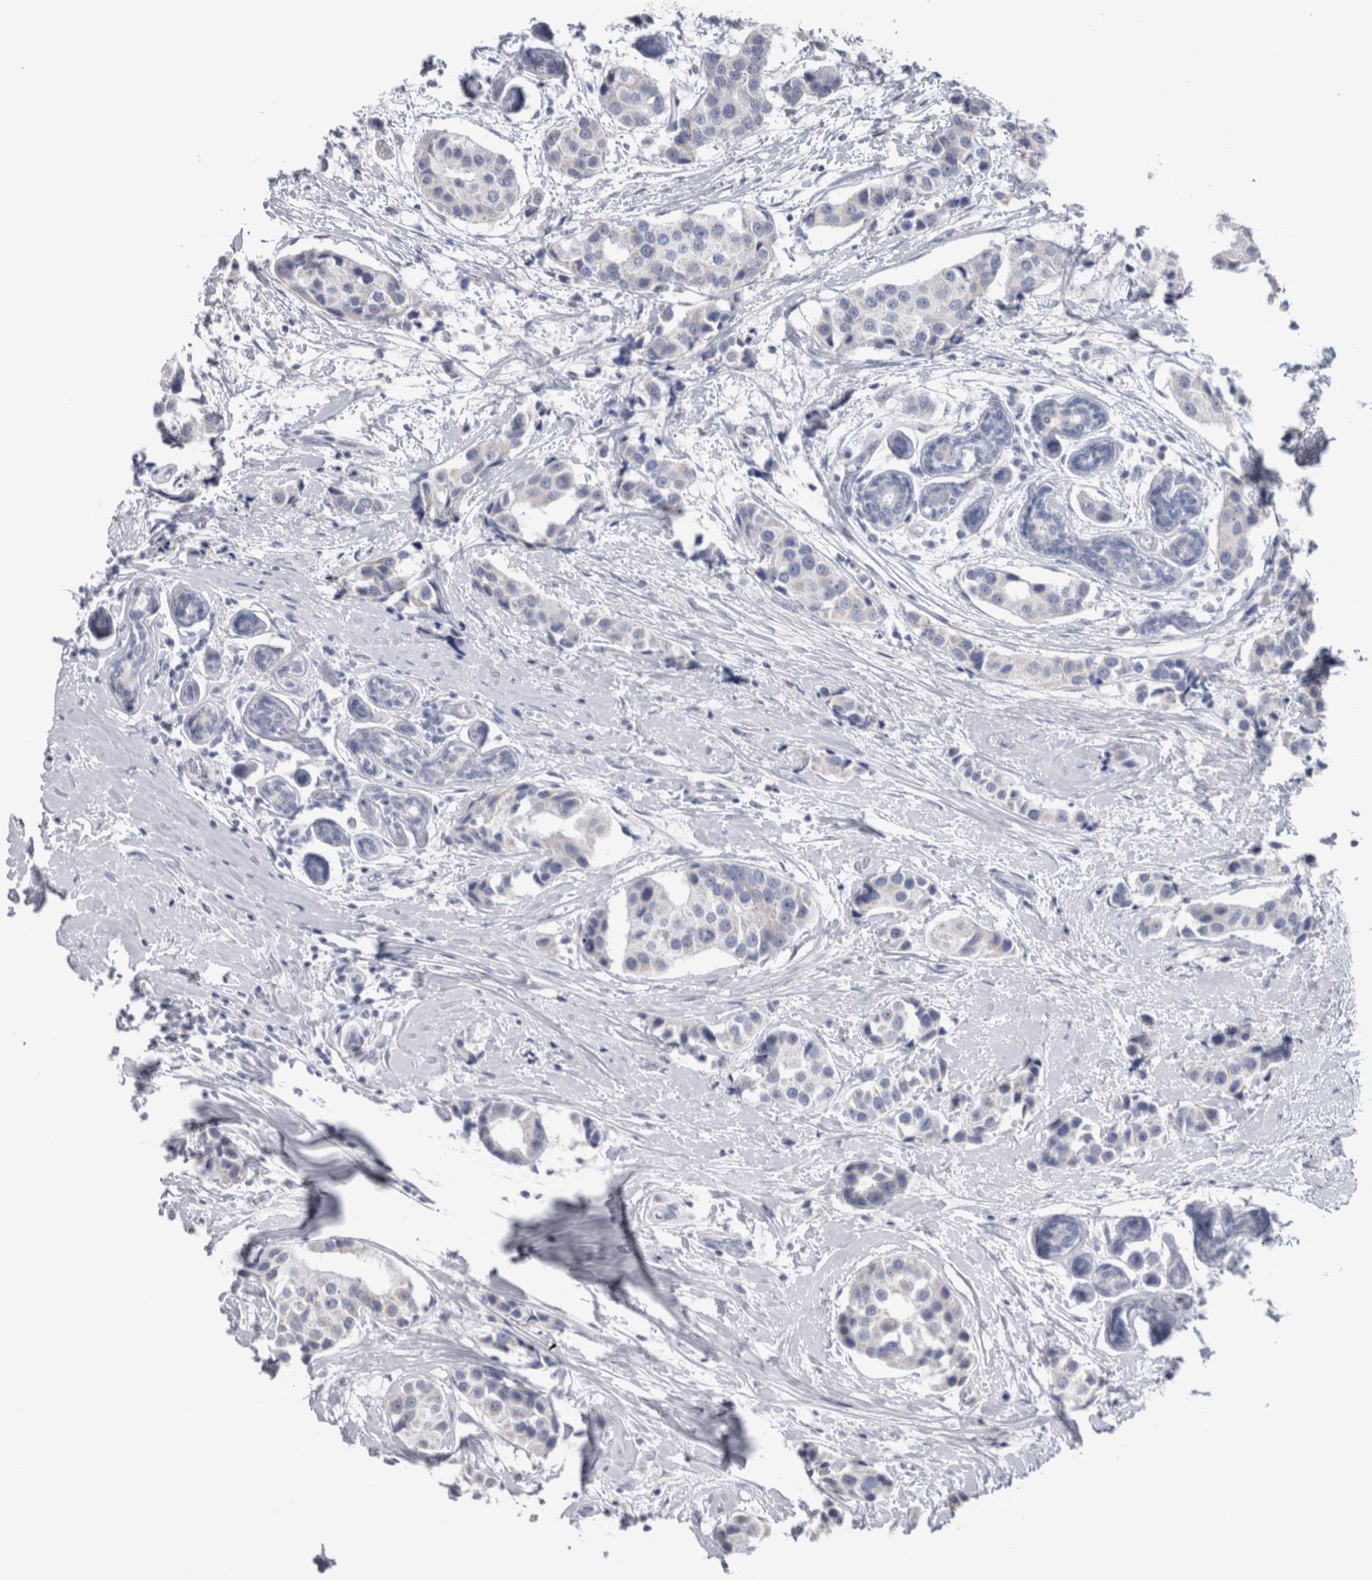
{"staining": {"intensity": "negative", "quantity": "none", "location": "none"}, "tissue": "breast cancer", "cell_type": "Tumor cells", "image_type": "cancer", "snomed": [{"axis": "morphology", "description": "Normal tissue, NOS"}, {"axis": "morphology", "description": "Duct carcinoma"}, {"axis": "topography", "description": "Breast"}], "caption": "Invasive ductal carcinoma (breast) stained for a protein using immunohistochemistry (IHC) displays no positivity tumor cells.", "gene": "GDAP1", "patient": {"sex": "female", "age": 39}}